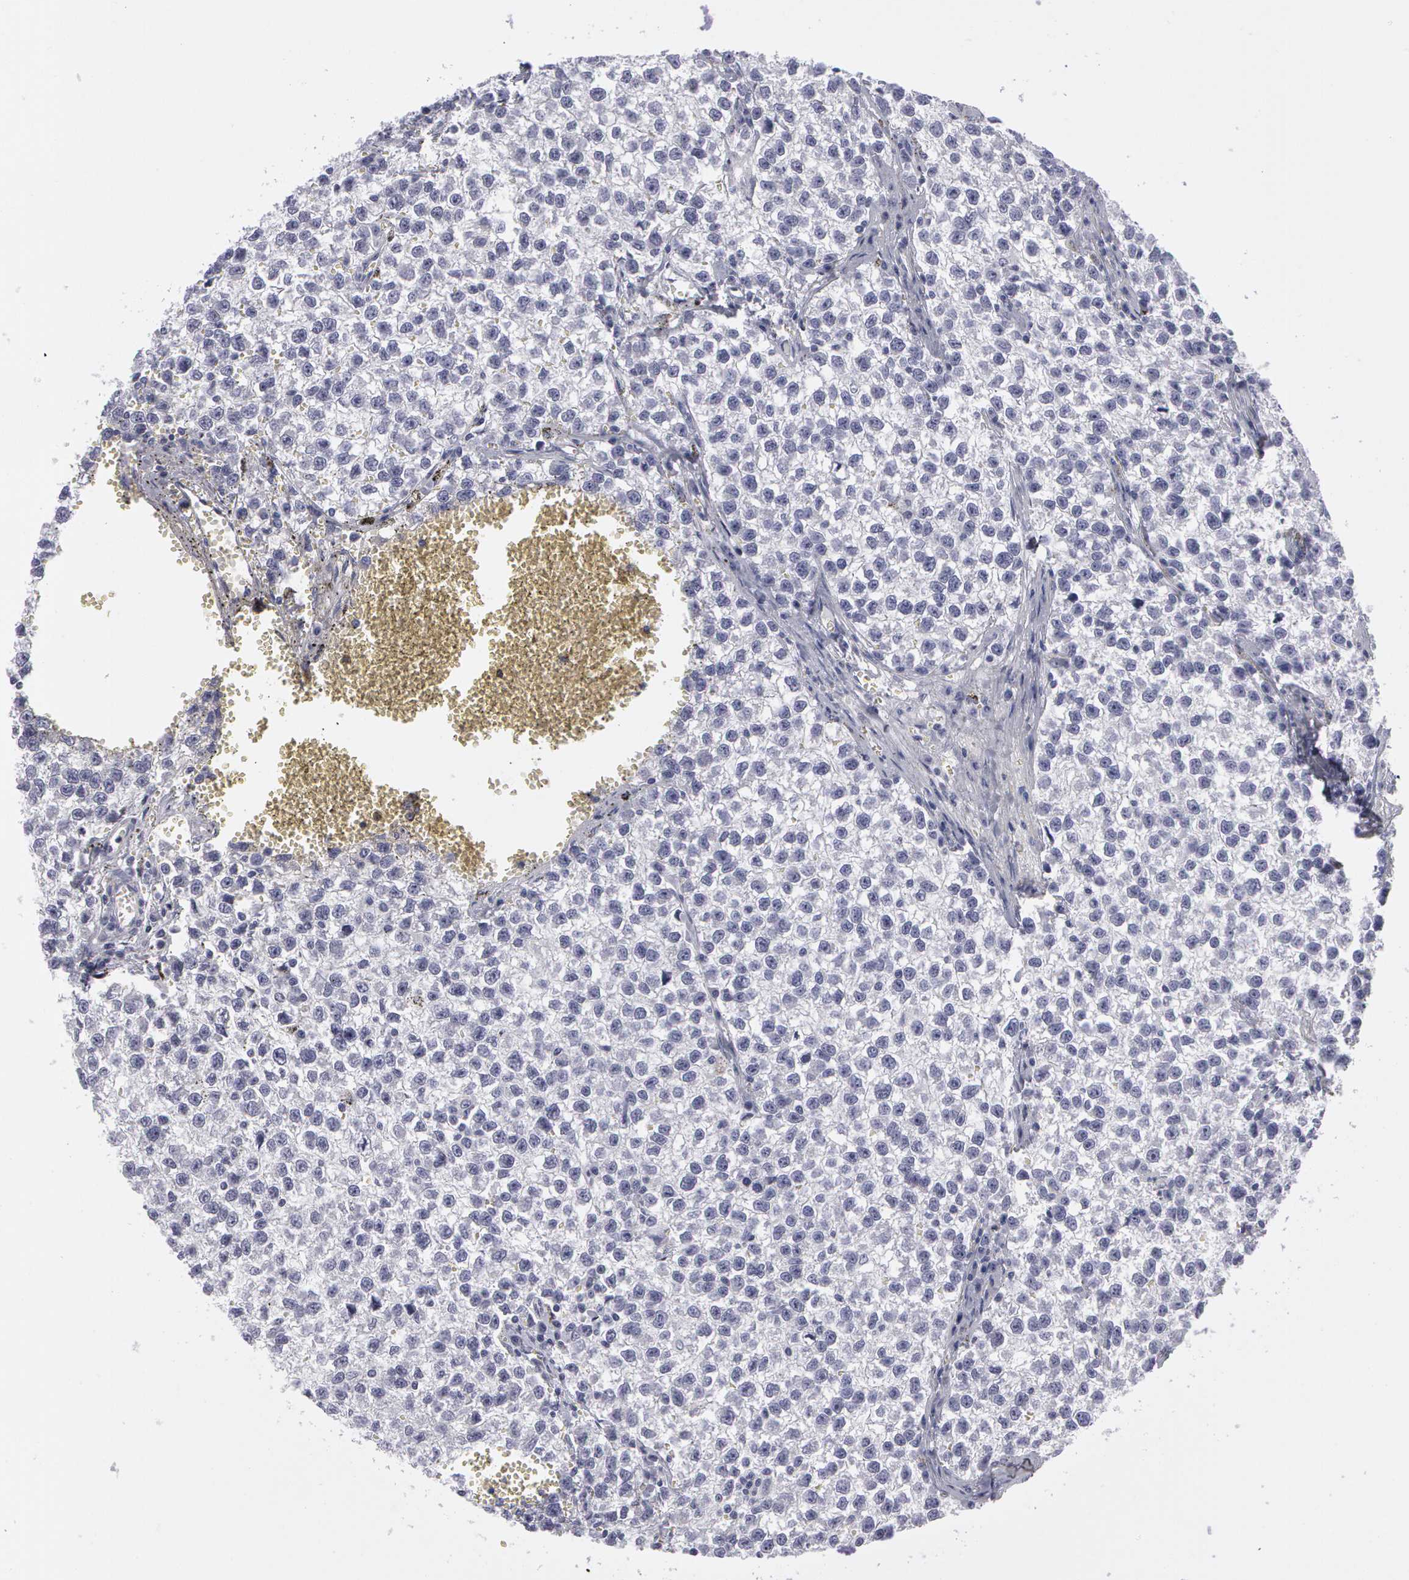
{"staining": {"intensity": "negative", "quantity": "none", "location": "none"}, "tissue": "testis cancer", "cell_type": "Tumor cells", "image_type": "cancer", "snomed": [{"axis": "morphology", "description": "Seminoma, NOS"}, {"axis": "topography", "description": "Testis"}], "caption": "DAB (3,3'-diaminobenzidine) immunohistochemical staining of testis cancer (seminoma) shows no significant staining in tumor cells.", "gene": "SMC1B", "patient": {"sex": "male", "age": 35}}